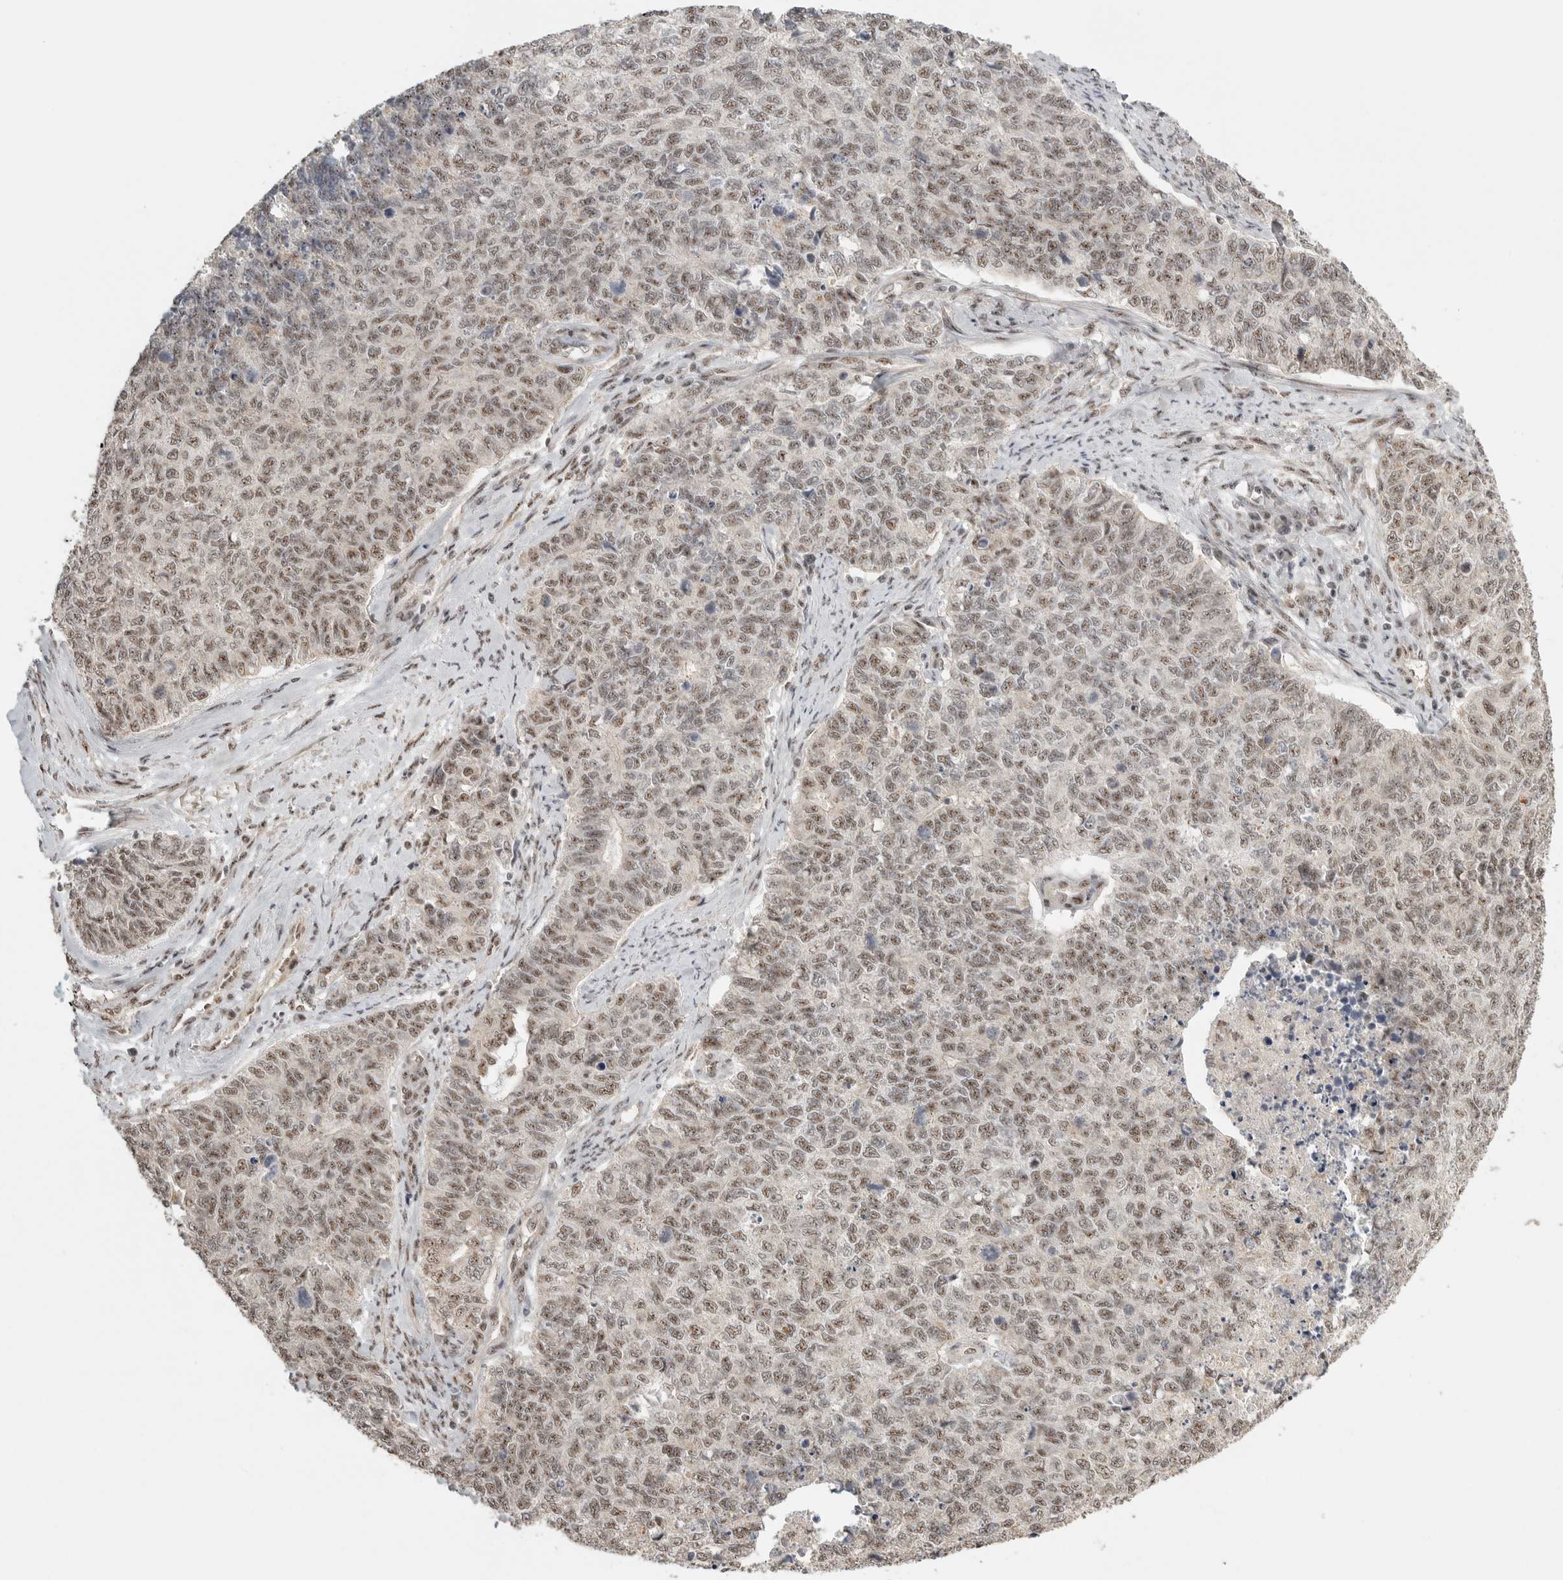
{"staining": {"intensity": "moderate", "quantity": ">75%", "location": "nuclear"}, "tissue": "cervical cancer", "cell_type": "Tumor cells", "image_type": "cancer", "snomed": [{"axis": "morphology", "description": "Squamous cell carcinoma, NOS"}, {"axis": "topography", "description": "Cervix"}], "caption": "This is an image of immunohistochemistry (IHC) staining of cervical squamous cell carcinoma, which shows moderate positivity in the nuclear of tumor cells.", "gene": "POMP", "patient": {"sex": "female", "age": 63}}